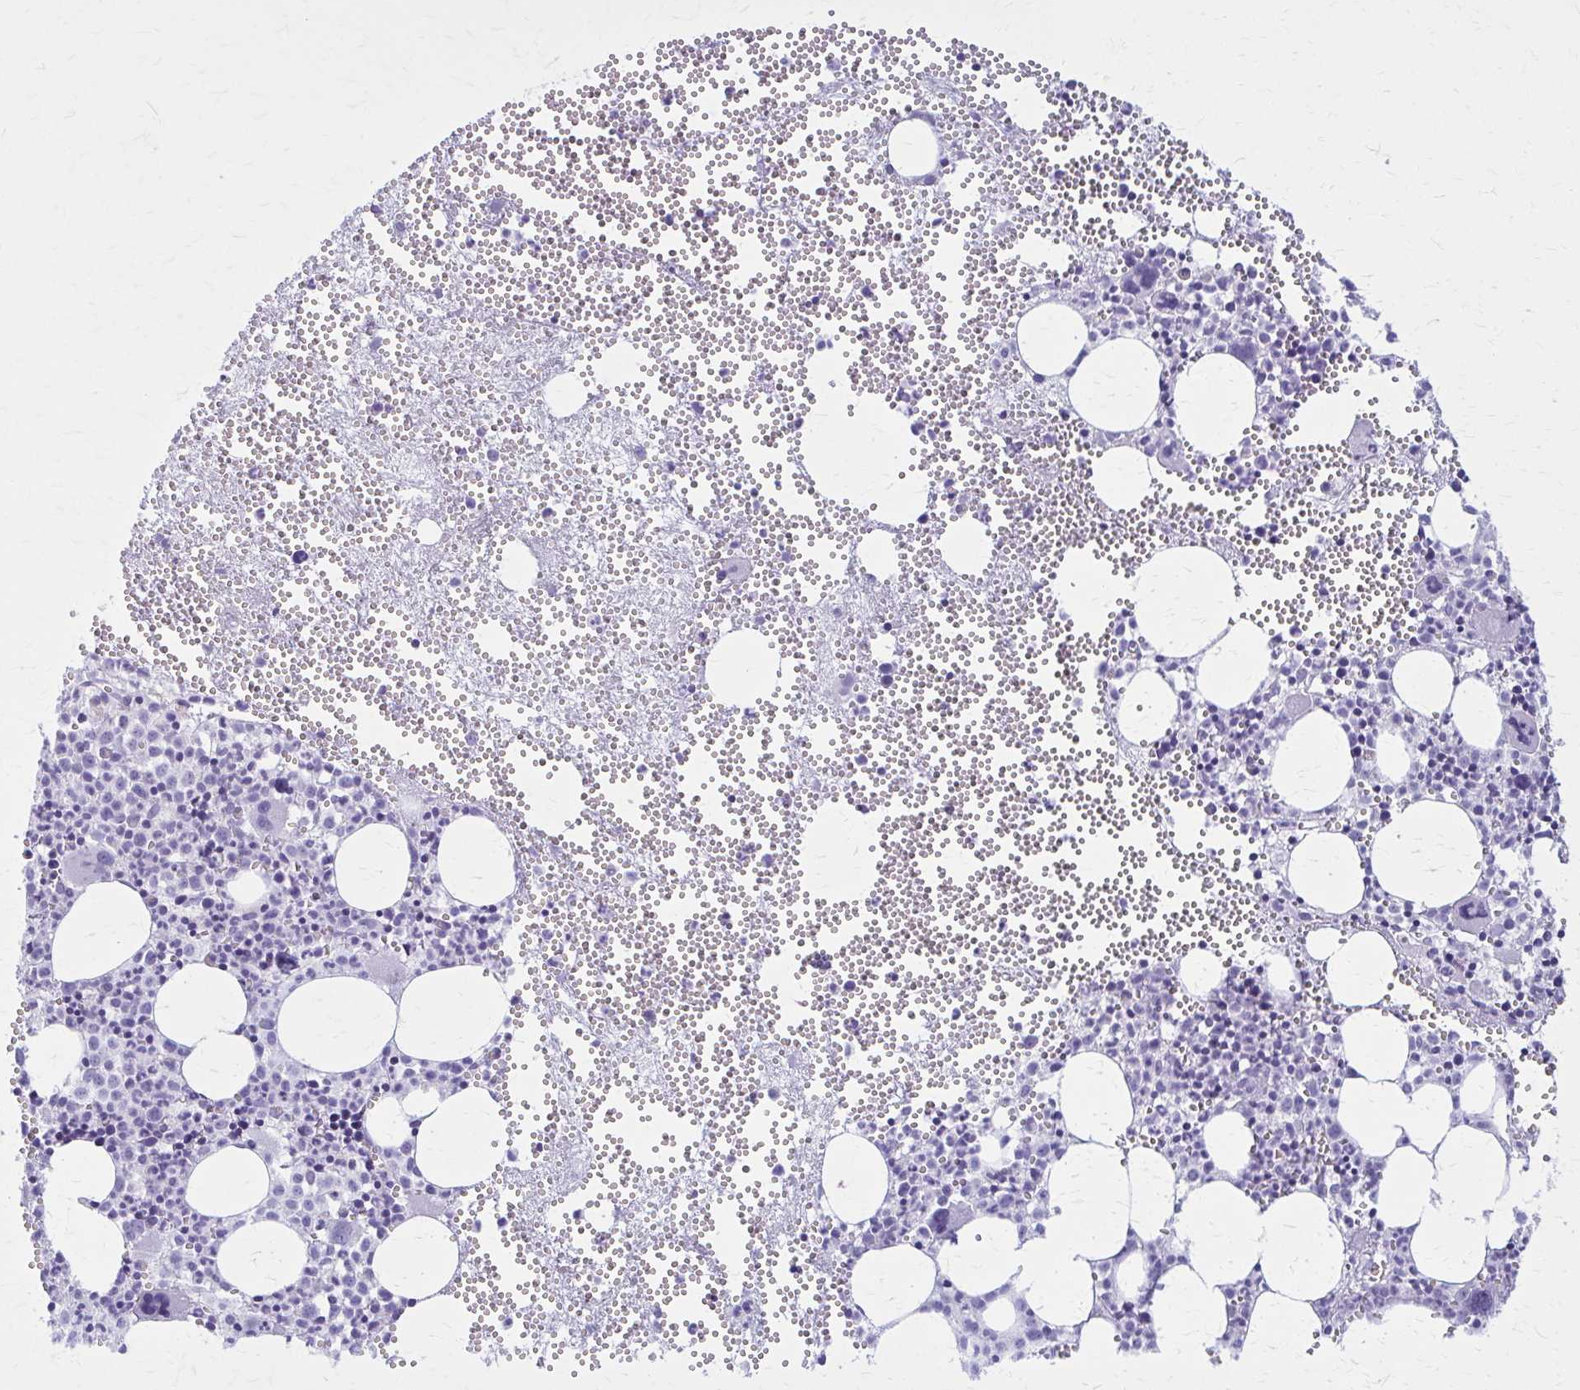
{"staining": {"intensity": "negative", "quantity": "none", "location": "none"}, "tissue": "bone marrow", "cell_type": "Hematopoietic cells", "image_type": "normal", "snomed": [{"axis": "morphology", "description": "Normal tissue, NOS"}, {"axis": "topography", "description": "Bone marrow"}], "caption": "DAB immunohistochemical staining of unremarkable human bone marrow demonstrates no significant positivity in hematopoietic cells.", "gene": "GFAP", "patient": {"sex": "female", "age": 57}}